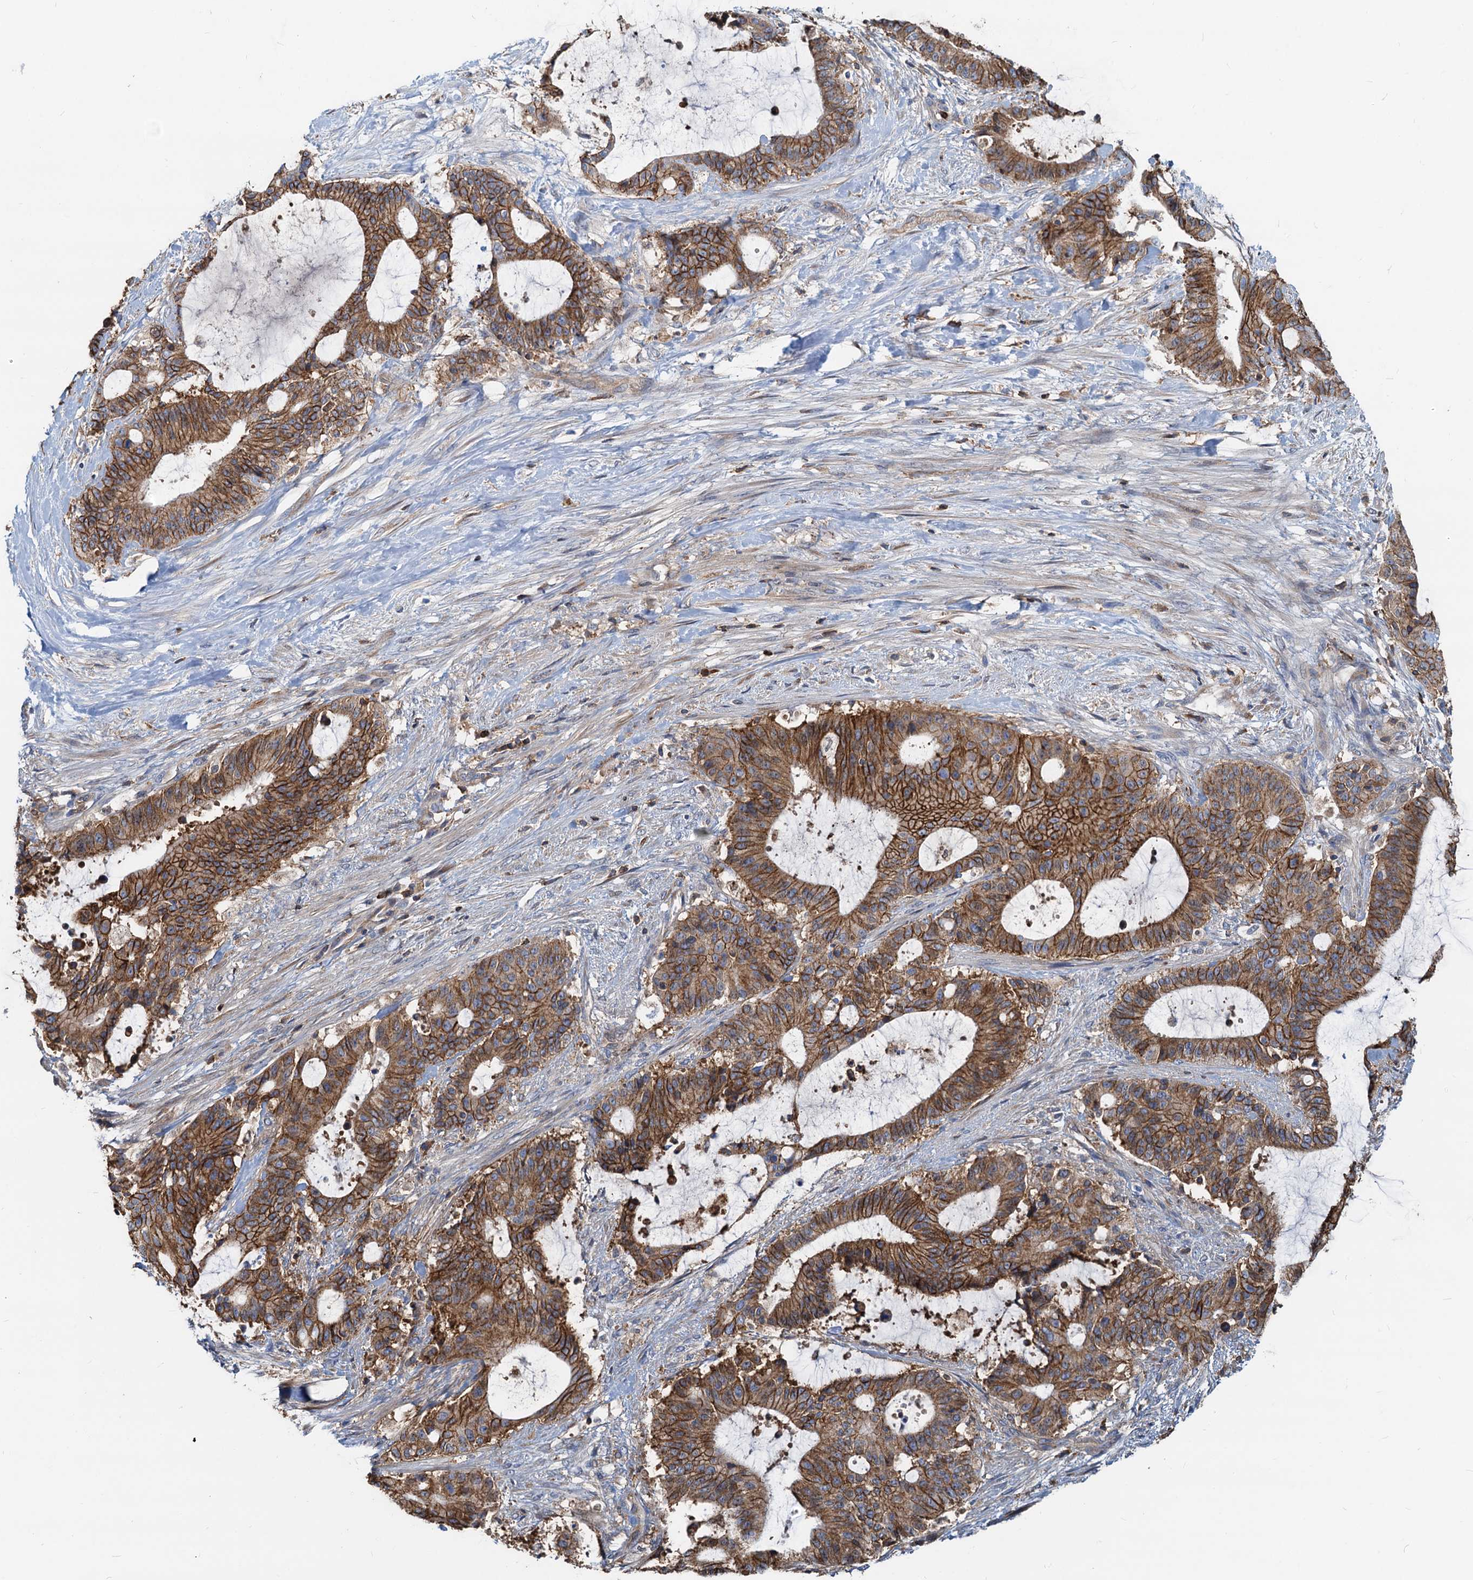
{"staining": {"intensity": "strong", "quantity": ">75%", "location": "cytoplasmic/membranous"}, "tissue": "liver cancer", "cell_type": "Tumor cells", "image_type": "cancer", "snomed": [{"axis": "morphology", "description": "Normal tissue, NOS"}, {"axis": "morphology", "description": "Cholangiocarcinoma"}, {"axis": "topography", "description": "Liver"}, {"axis": "topography", "description": "Peripheral nerve tissue"}], "caption": "Immunohistochemistry (IHC) staining of liver cancer, which shows high levels of strong cytoplasmic/membranous positivity in approximately >75% of tumor cells indicating strong cytoplasmic/membranous protein expression. The staining was performed using DAB (3,3'-diaminobenzidine) (brown) for protein detection and nuclei were counterstained in hematoxylin (blue).", "gene": "LNX2", "patient": {"sex": "female", "age": 73}}